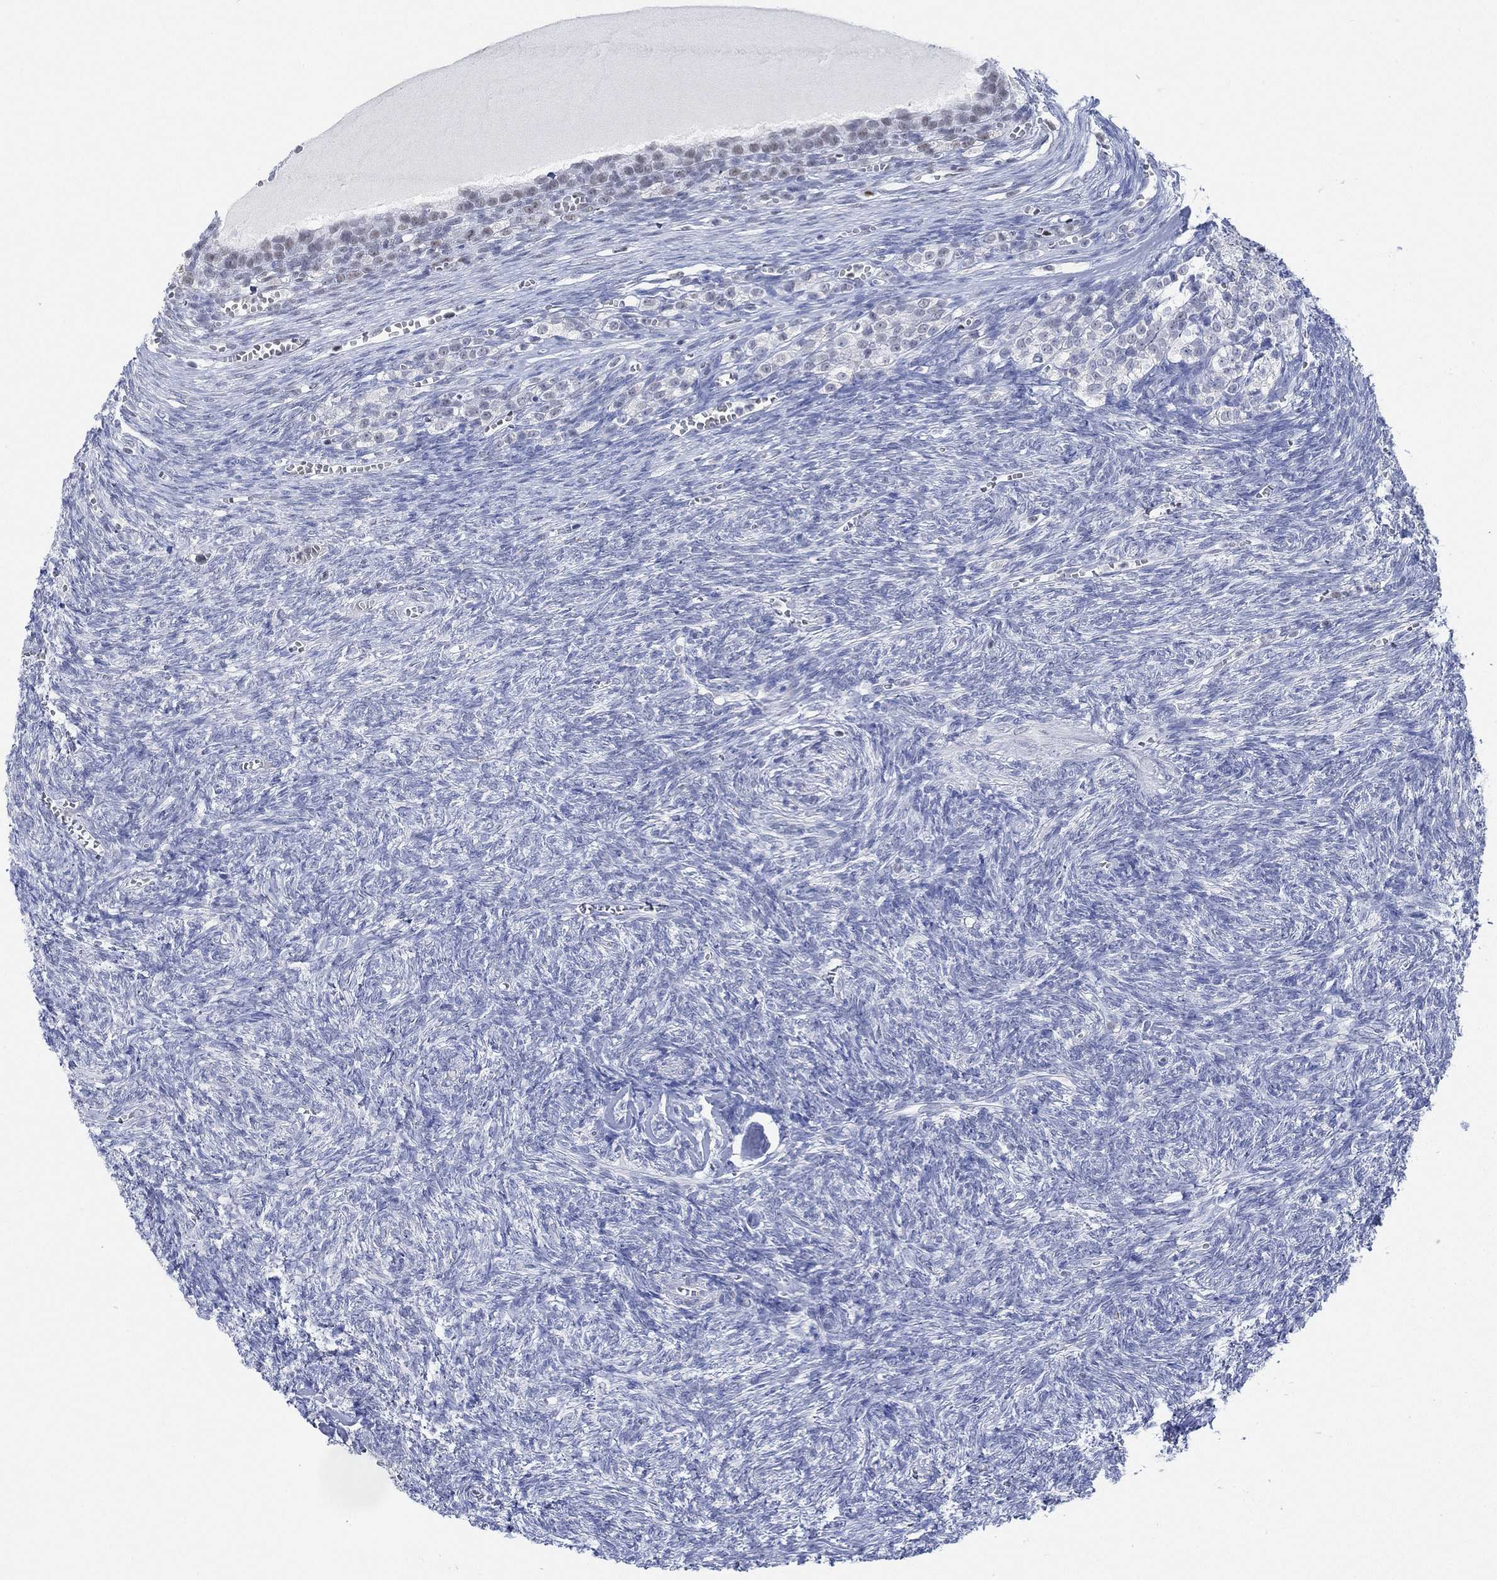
{"staining": {"intensity": "negative", "quantity": "none", "location": "none"}, "tissue": "ovary", "cell_type": "Follicle cells", "image_type": "normal", "snomed": [{"axis": "morphology", "description": "Normal tissue, NOS"}, {"axis": "topography", "description": "Ovary"}], "caption": "IHC histopathology image of unremarkable ovary: human ovary stained with DAB (3,3'-diaminobenzidine) displays no significant protein staining in follicle cells. (IHC, brightfield microscopy, high magnification).", "gene": "PPP1R17", "patient": {"sex": "female", "age": 43}}